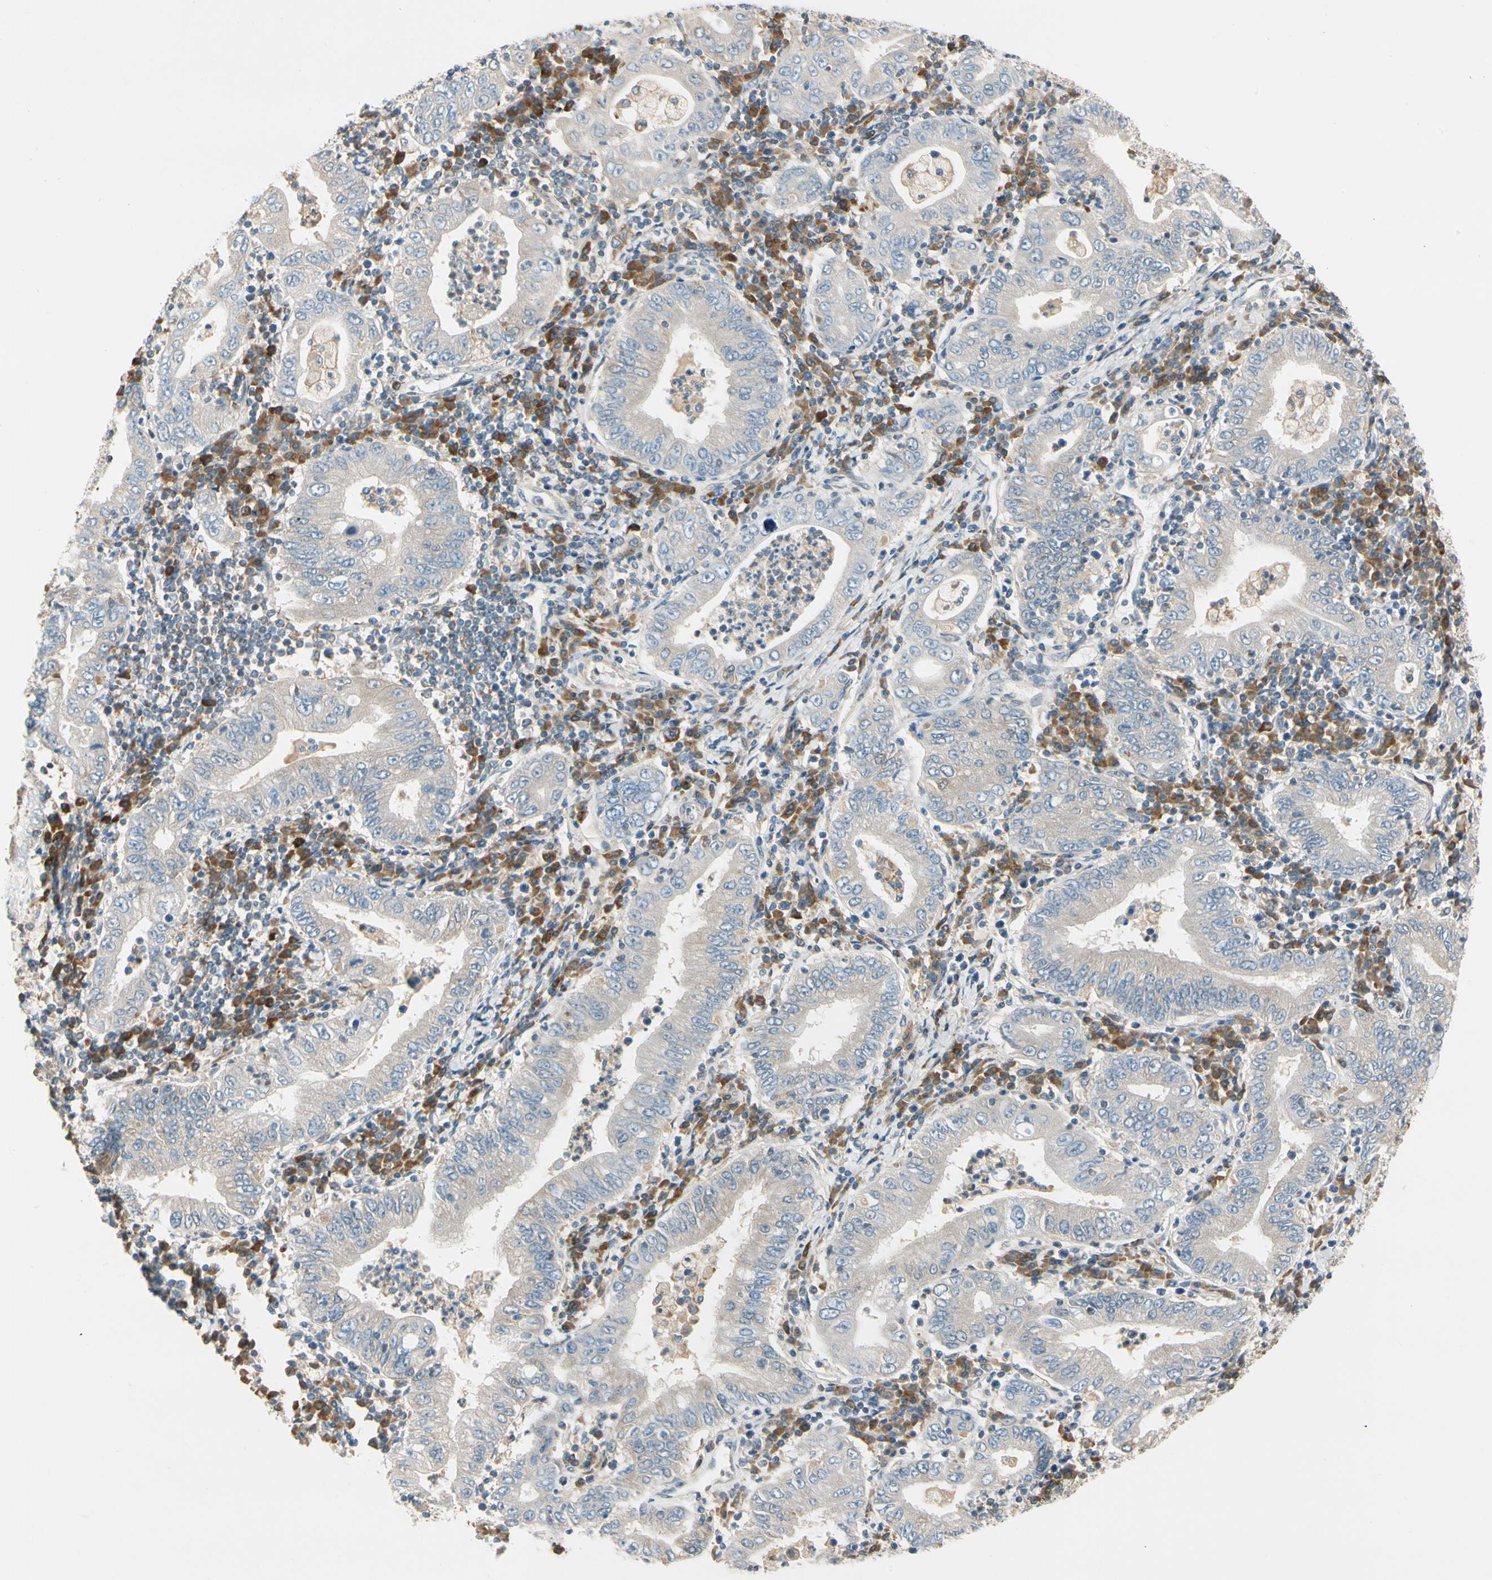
{"staining": {"intensity": "weak", "quantity": ">75%", "location": "cytoplasmic/membranous"}, "tissue": "stomach cancer", "cell_type": "Tumor cells", "image_type": "cancer", "snomed": [{"axis": "morphology", "description": "Normal tissue, NOS"}, {"axis": "morphology", "description": "Adenocarcinoma, NOS"}, {"axis": "topography", "description": "Esophagus"}, {"axis": "topography", "description": "Stomach, upper"}, {"axis": "topography", "description": "Peripheral nerve tissue"}], "caption": "Tumor cells demonstrate low levels of weak cytoplasmic/membranous positivity in approximately >75% of cells in human stomach cancer.", "gene": "WIPI1", "patient": {"sex": "male", "age": 62}}